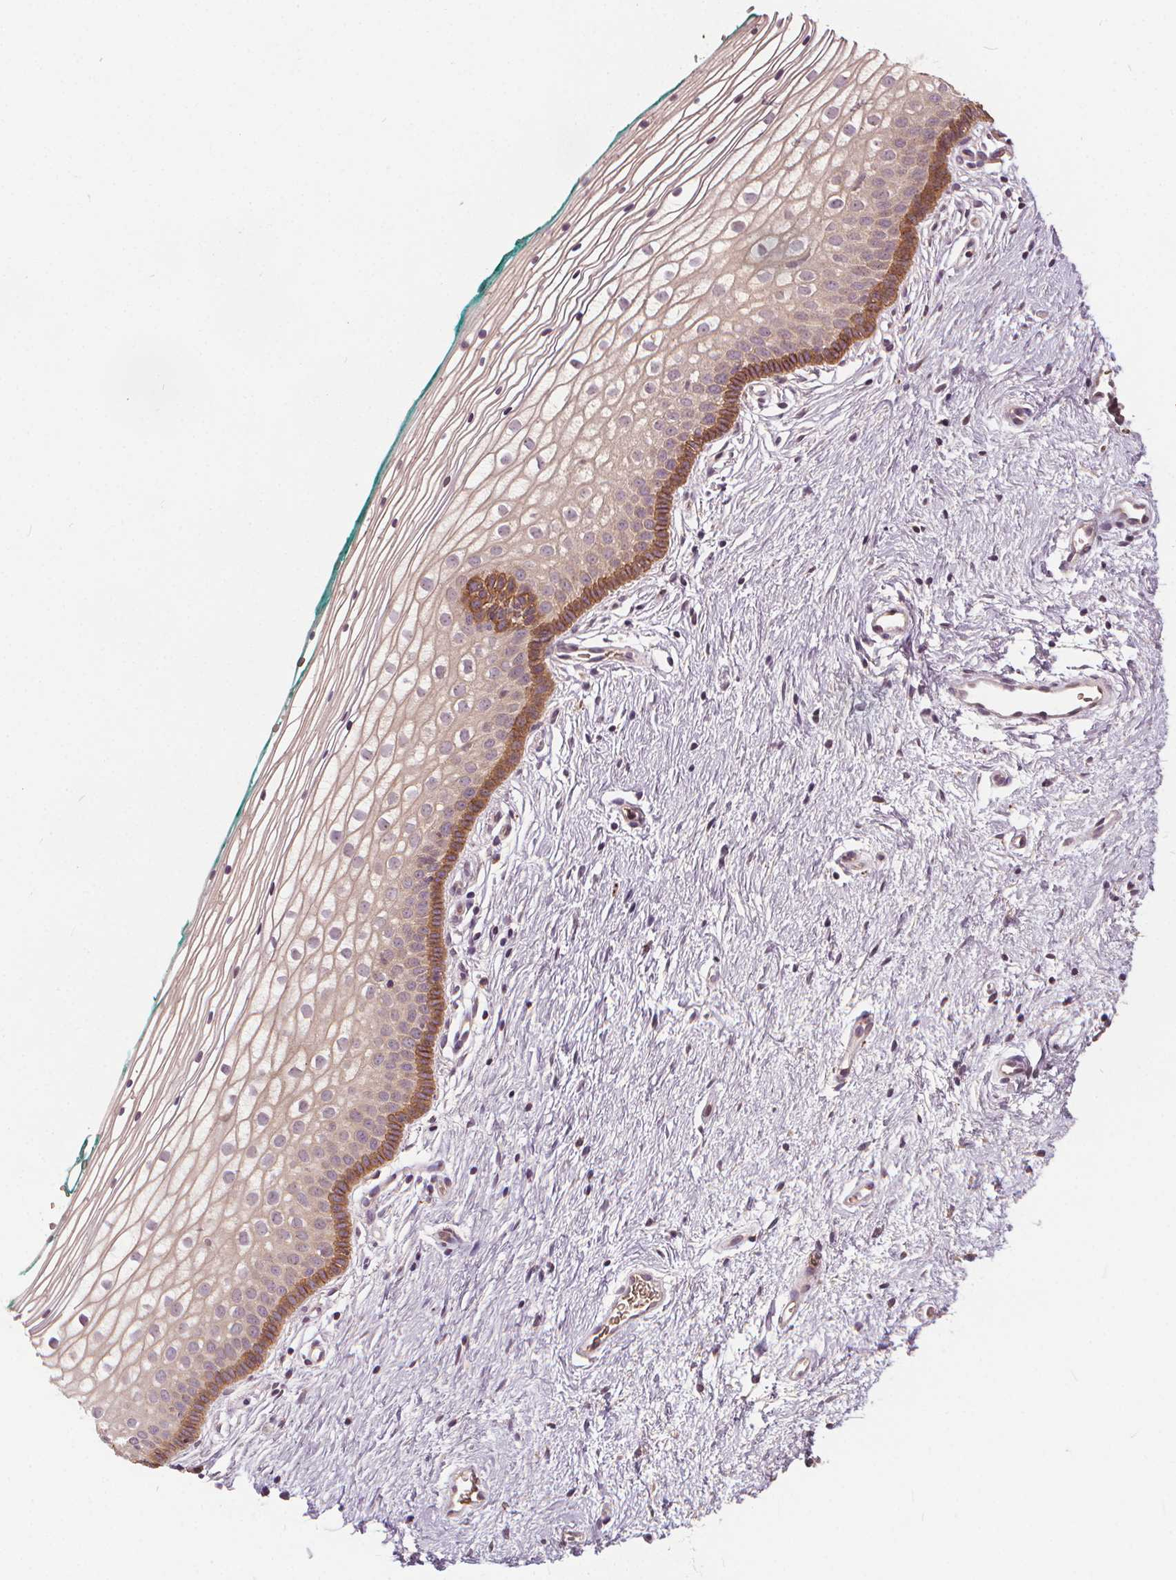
{"staining": {"intensity": "moderate", "quantity": "<25%", "location": "cytoplasmic/membranous"}, "tissue": "vagina", "cell_type": "Squamous epithelial cells", "image_type": "normal", "snomed": [{"axis": "morphology", "description": "Normal tissue, NOS"}, {"axis": "topography", "description": "Vagina"}], "caption": "This is an image of immunohistochemistry (IHC) staining of unremarkable vagina, which shows moderate staining in the cytoplasmic/membranous of squamous epithelial cells.", "gene": "IPO13", "patient": {"sex": "female", "age": 36}}